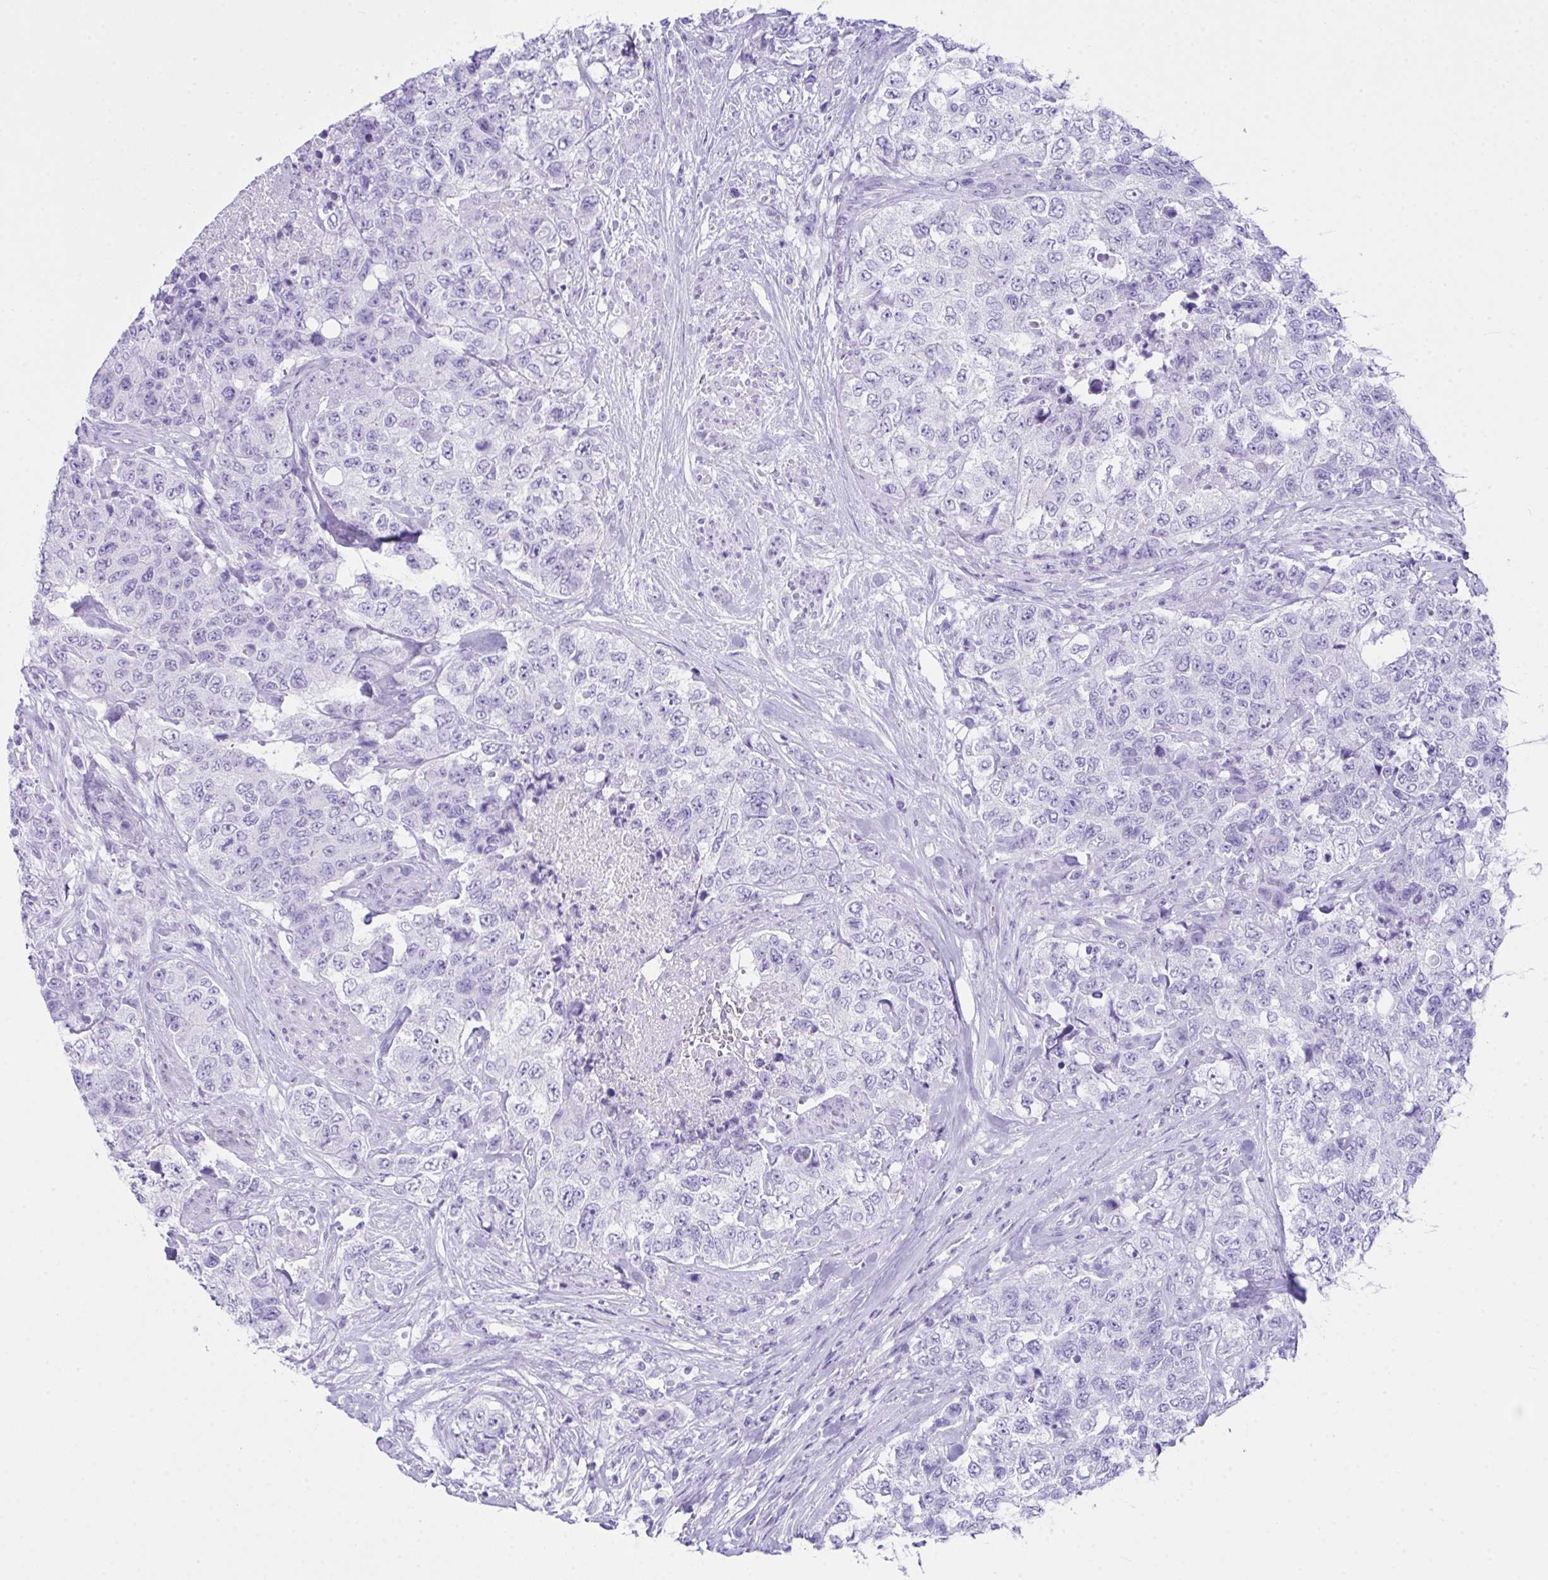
{"staining": {"intensity": "negative", "quantity": "none", "location": "none"}, "tissue": "urothelial cancer", "cell_type": "Tumor cells", "image_type": "cancer", "snomed": [{"axis": "morphology", "description": "Urothelial carcinoma, High grade"}, {"axis": "topography", "description": "Urinary bladder"}], "caption": "IHC of human urothelial cancer demonstrates no staining in tumor cells.", "gene": "LGALS4", "patient": {"sex": "female", "age": 78}}